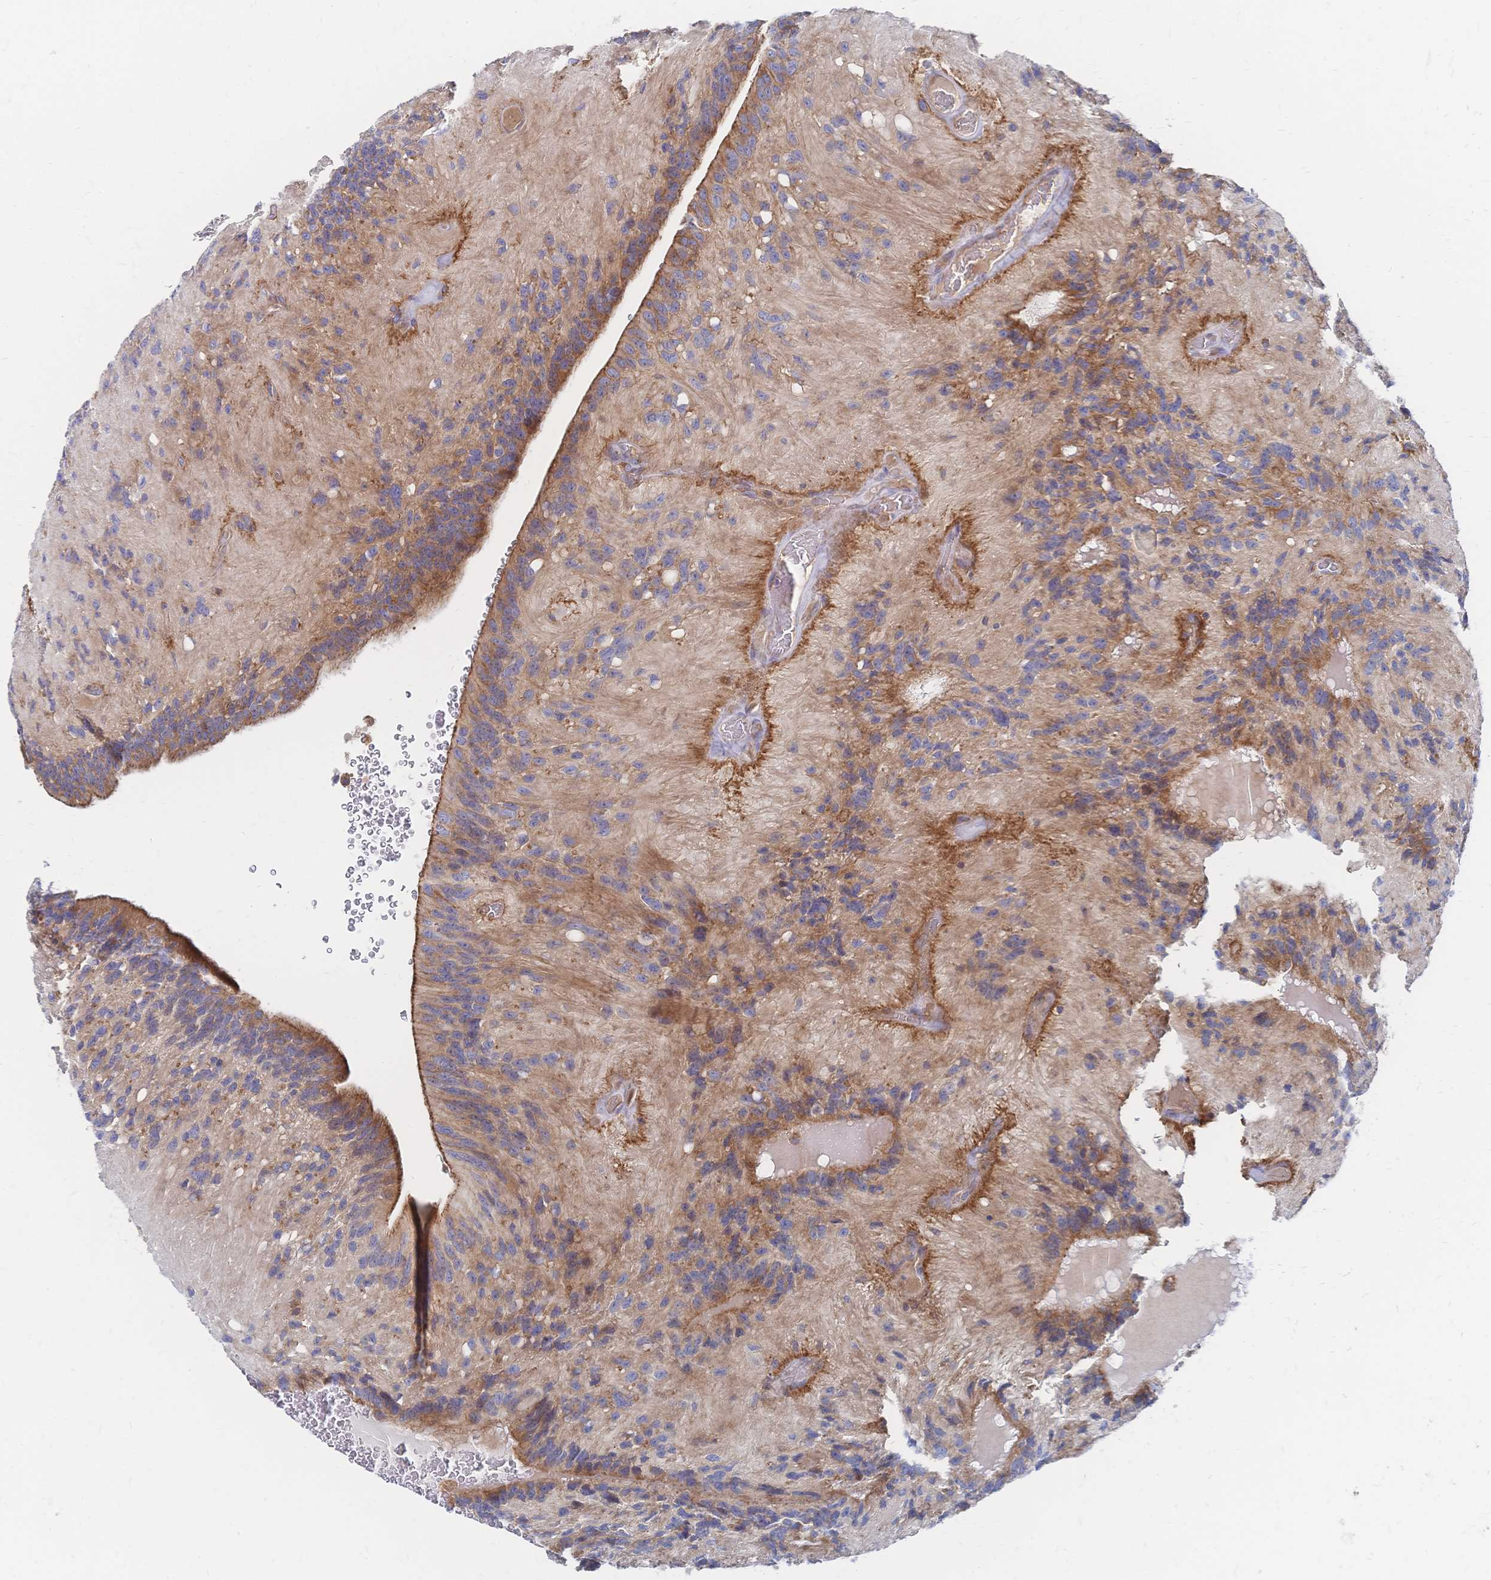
{"staining": {"intensity": "moderate", "quantity": "25%-75%", "location": "cytoplasmic/membranous"}, "tissue": "glioma", "cell_type": "Tumor cells", "image_type": "cancer", "snomed": [{"axis": "morphology", "description": "Glioma, malignant, Low grade"}, {"axis": "topography", "description": "Brain"}], "caption": "Brown immunohistochemical staining in glioma exhibits moderate cytoplasmic/membranous staining in about 25%-75% of tumor cells.", "gene": "SORBS1", "patient": {"sex": "male", "age": 31}}